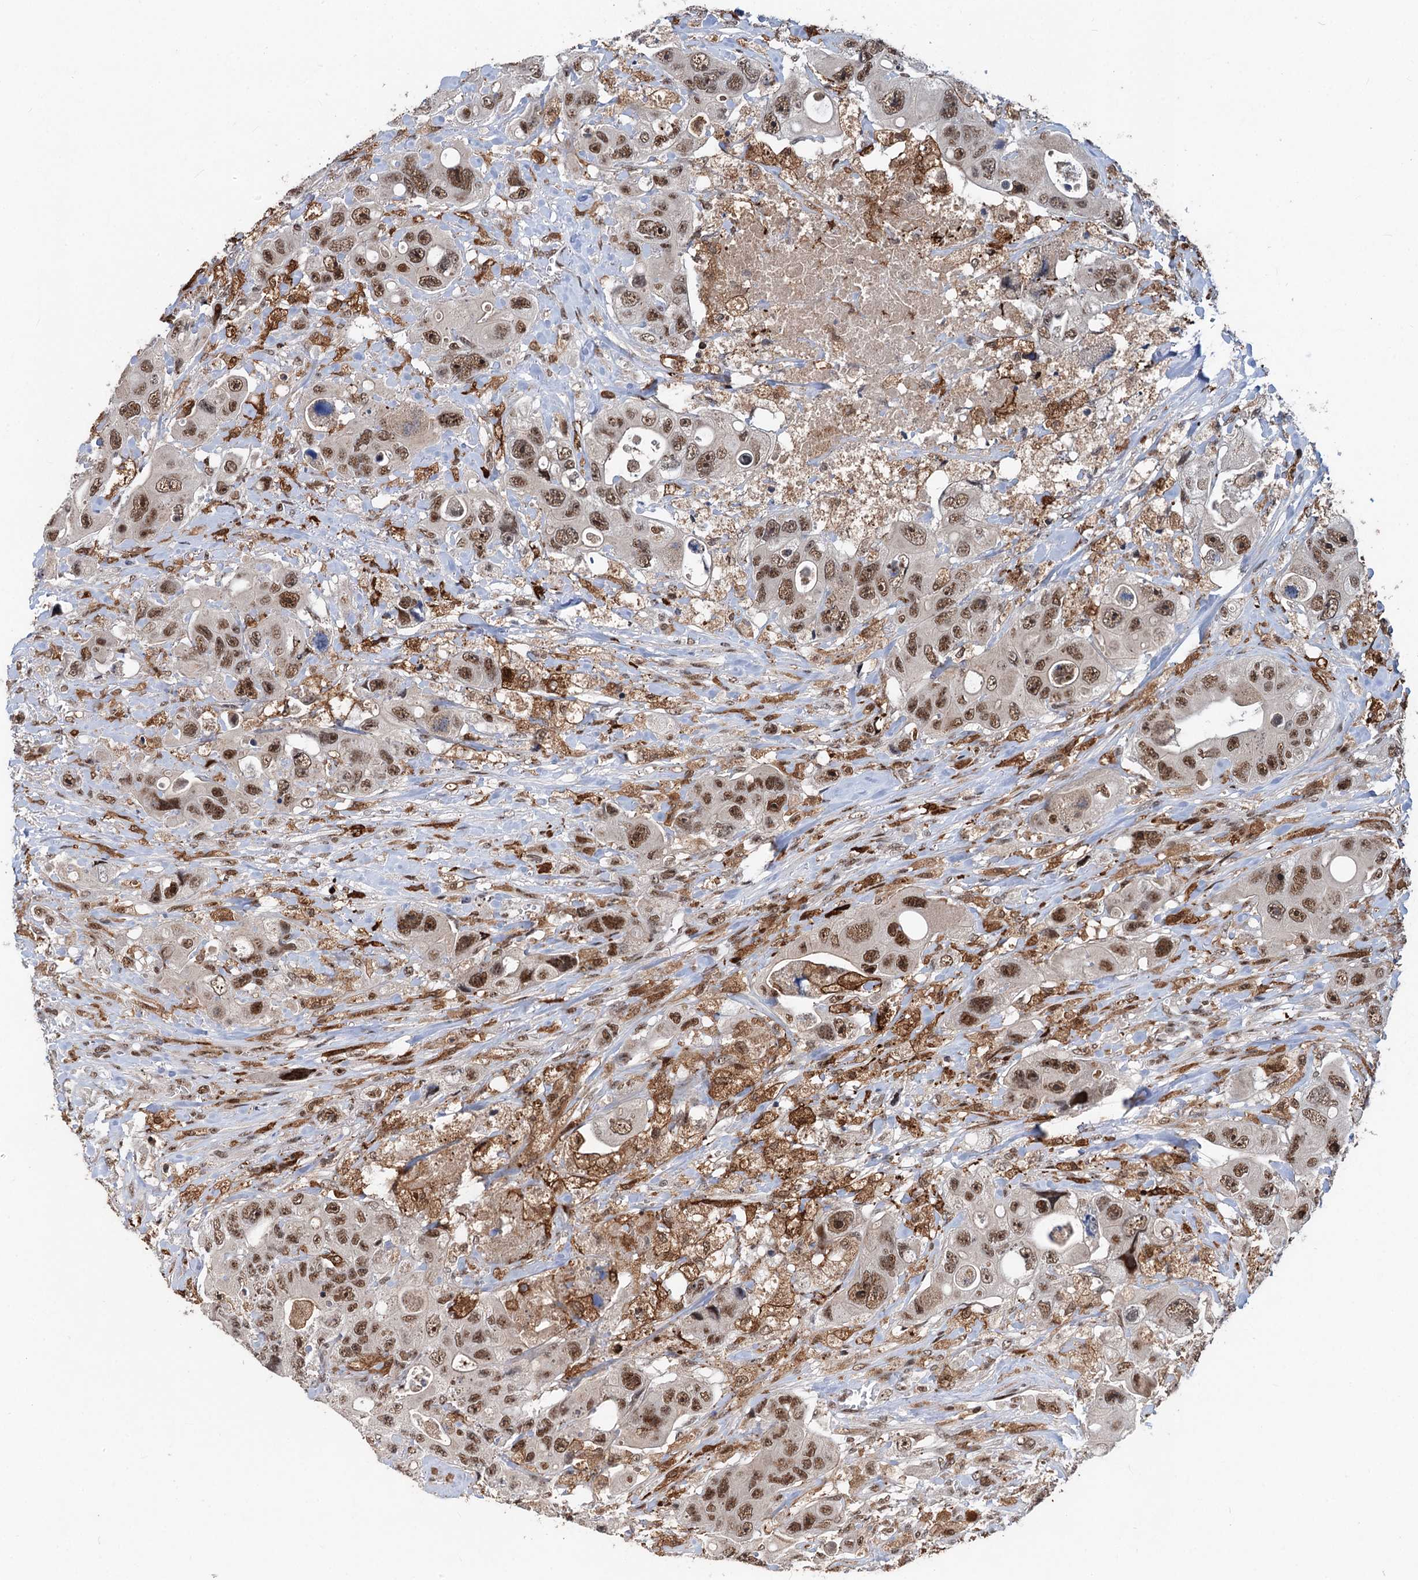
{"staining": {"intensity": "moderate", "quantity": ">75%", "location": "nuclear"}, "tissue": "colorectal cancer", "cell_type": "Tumor cells", "image_type": "cancer", "snomed": [{"axis": "morphology", "description": "Adenocarcinoma, NOS"}, {"axis": "topography", "description": "Colon"}], "caption": "The histopathology image demonstrates a brown stain indicating the presence of a protein in the nuclear of tumor cells in colorectal cancer.", "gene": "PHF8", "patient": {"sex": "female", "age": 46}}